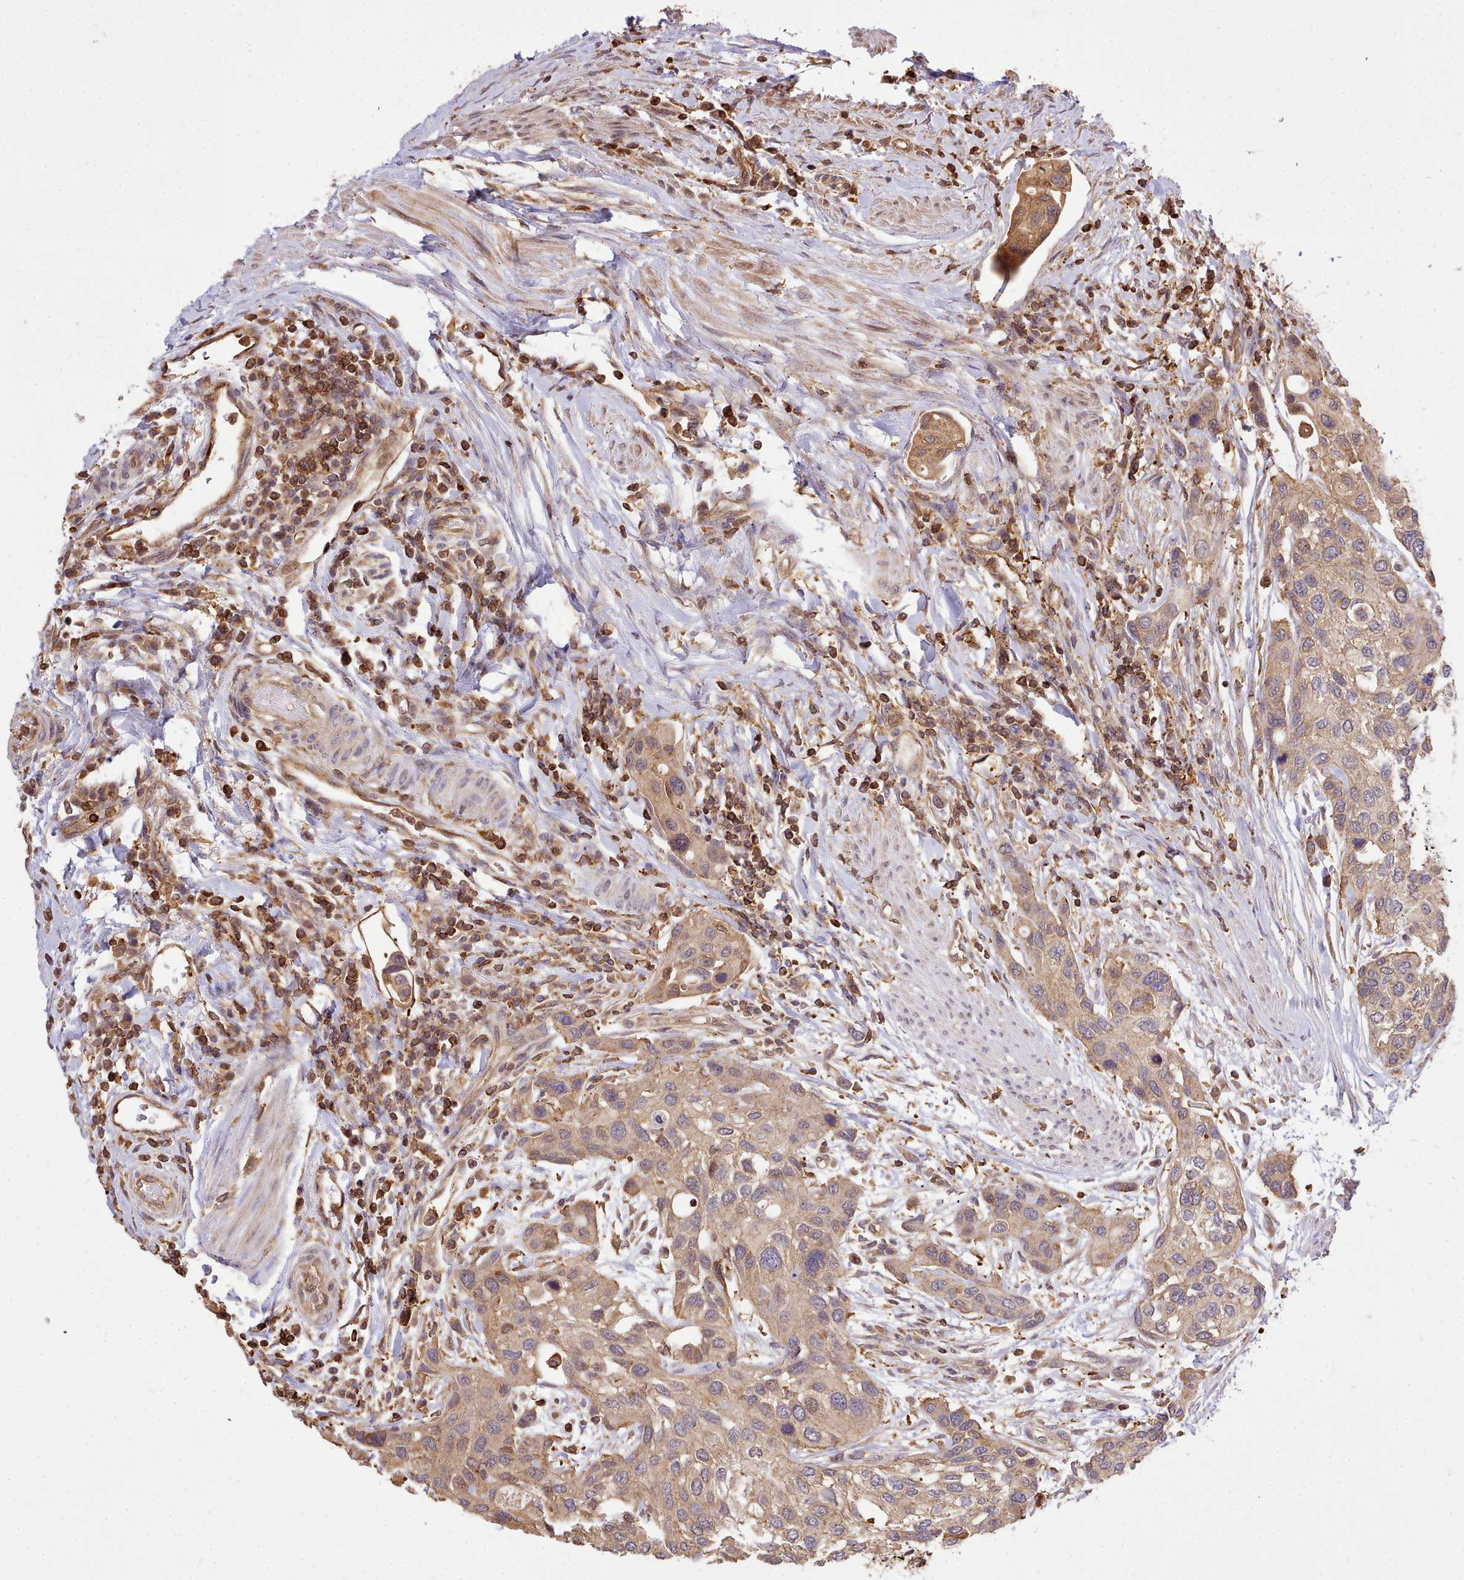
{"staining": {"intensity": "moderate", "quantity": ">75%", "location": "cytoplasmic/membranous"}, "tissue": "urothelial cancer", "cell_type": "Tumor cells", "image_type": "cancer", "snomed": [{"axis": "morphology", "description": "Normal tissue, NOS"}, {"axis": "morphology", "description": "Urothelial carcinoma, High grade"}, {"axis": "topography", "description": "Vascular tissue"}, {"axis": "topography", "description": "Urinary bladder"}], "caption": "Immunohistochemical staining of human urothelial cancer reveals medium levels of moderate cytoplasmic/membranous positivity in approximately >75% of tumor cells.", "gene": "CAPZA1", "patient": {"sex": "female", "age": 56}}